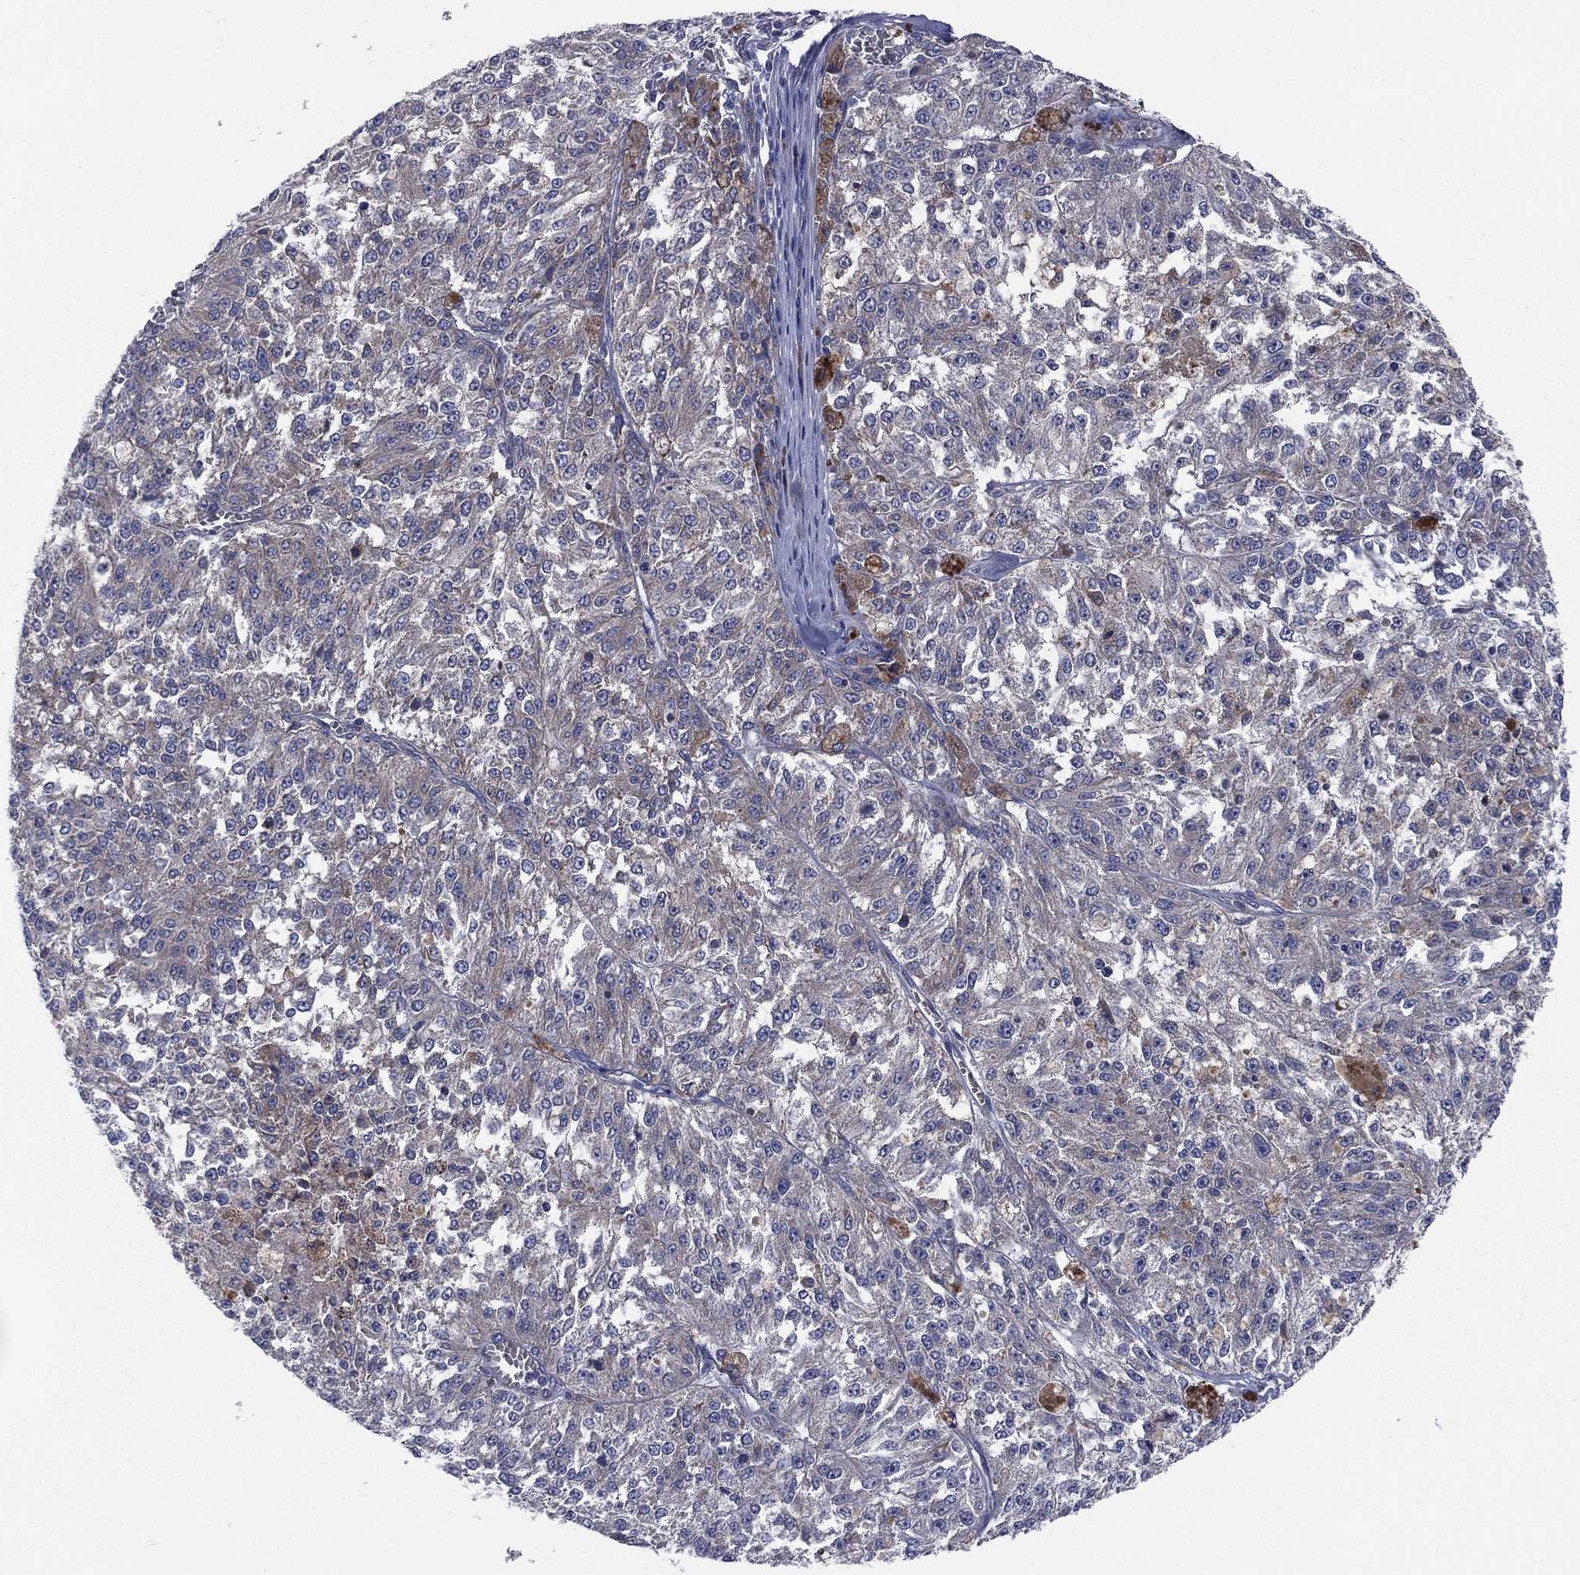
{"staining": {"intensity": "negative", "quantity": "none", "location": "none"}, "tissue": "melanoma", "cell_type": "Tumor cells", "image_type": "cancer", "snomed": [{"axis": "morphology", "description": "Malignant melanoma, Metastatic site"}, {"axis": "topography", "description": "Lymph node"}], "caption": "A high-resolution histopathology image shows IHC staining of melanoma, which reveals no significant expression in tumor cells.", "gene": "CCDC159", "patient": {"sex": "female", "age": 64}}